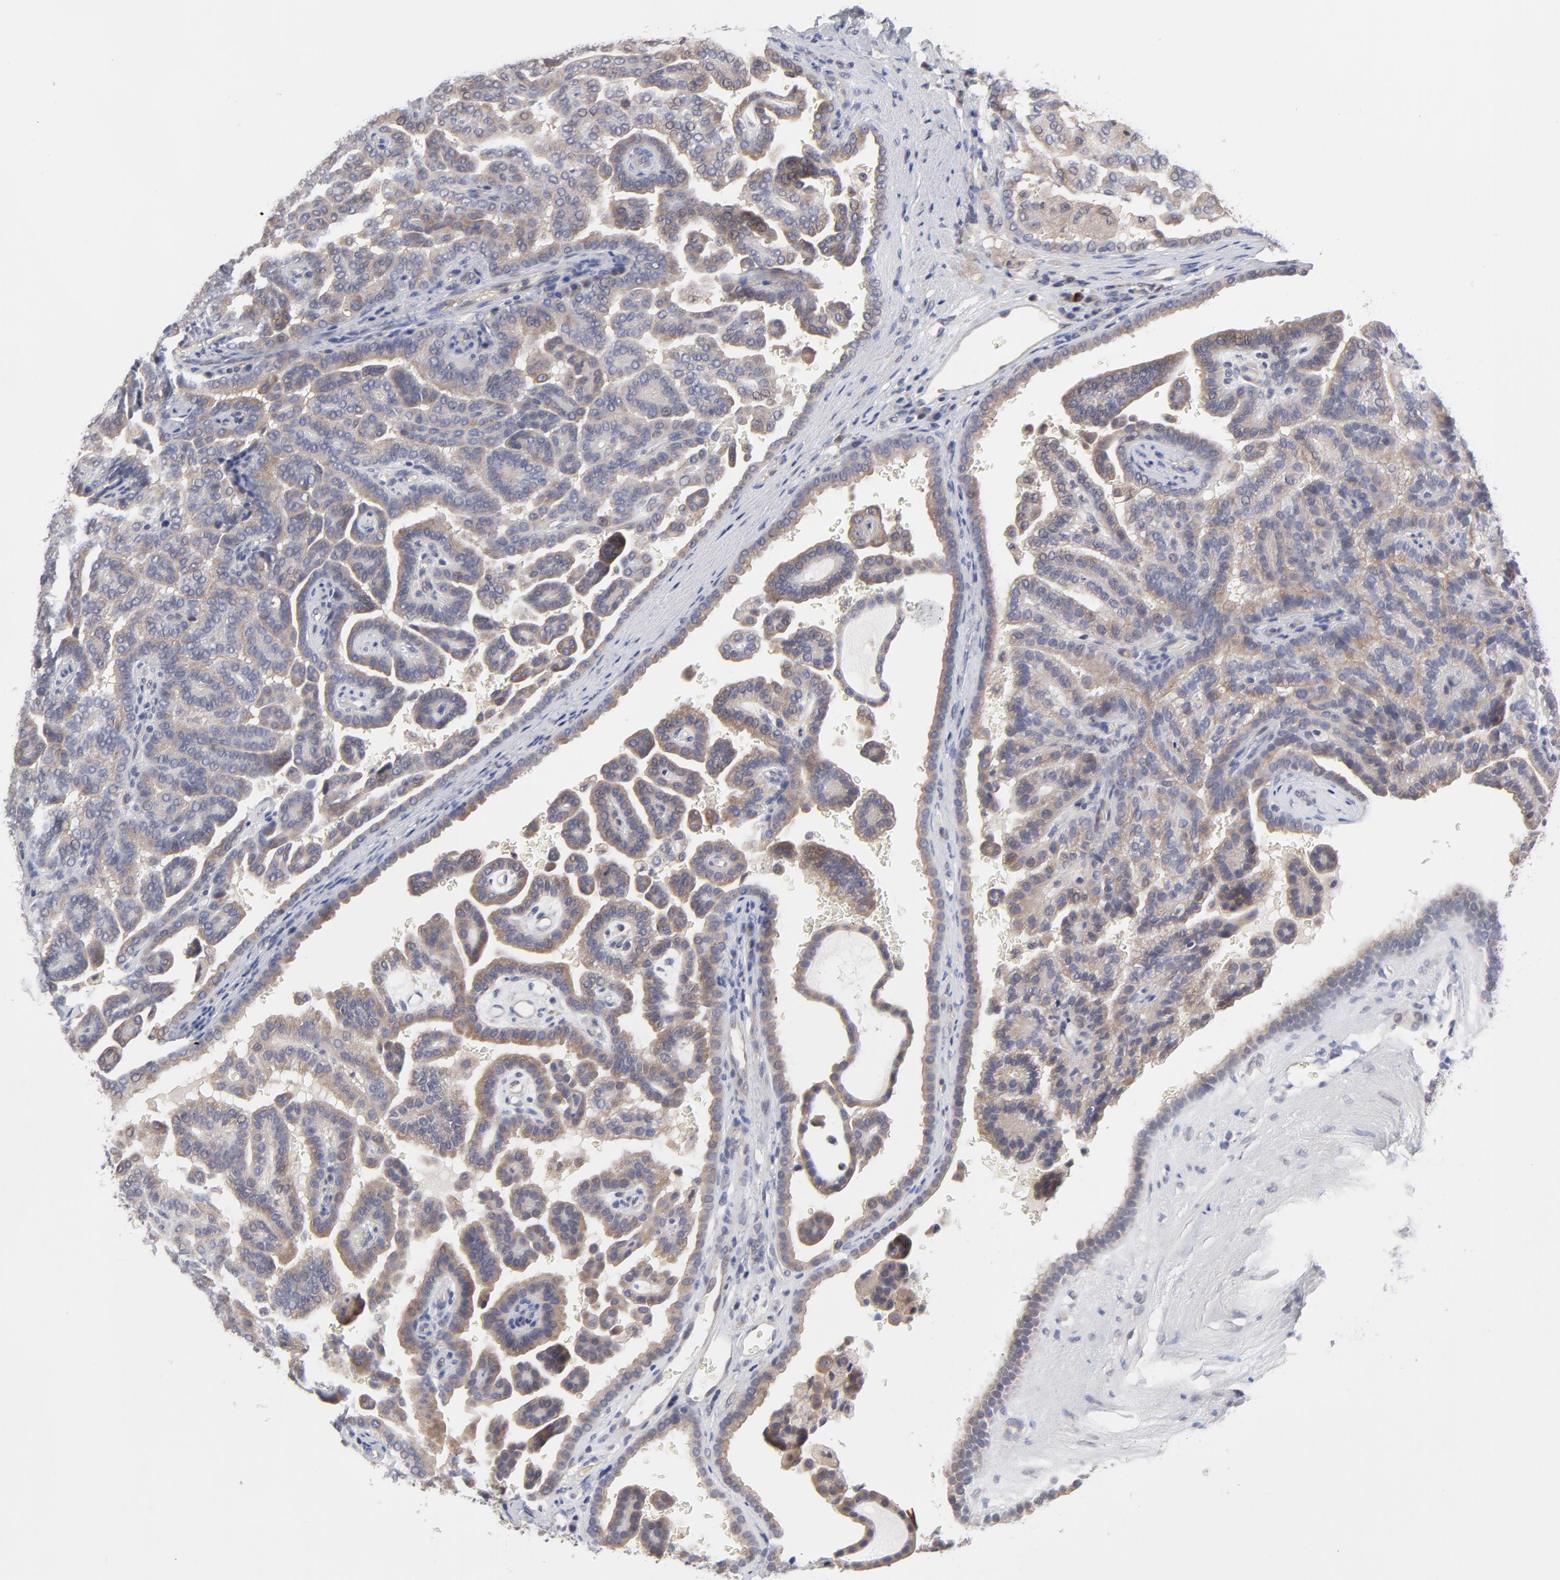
{"staining": {"intensity": "weak", "quantity": ">75%", "location": "cytoplasmic/membranous"}, "tissue": "renal cancer", "cell_type": "Tumor cells", "image_type": "cancer", "snomed": [{"axis": "morphology", "description": "Adenocarcinoma, NOS"}, {"axis": "topography", "description": "Kidney"}], "caption": "Immunohistochemical staining of renal adenocarcinoma shows weak cytoplasmic/membranous protein staining in about >75% of tumor cells.", "gene": "ZNF157", "patient": {"sex": "male", "age": 61}}